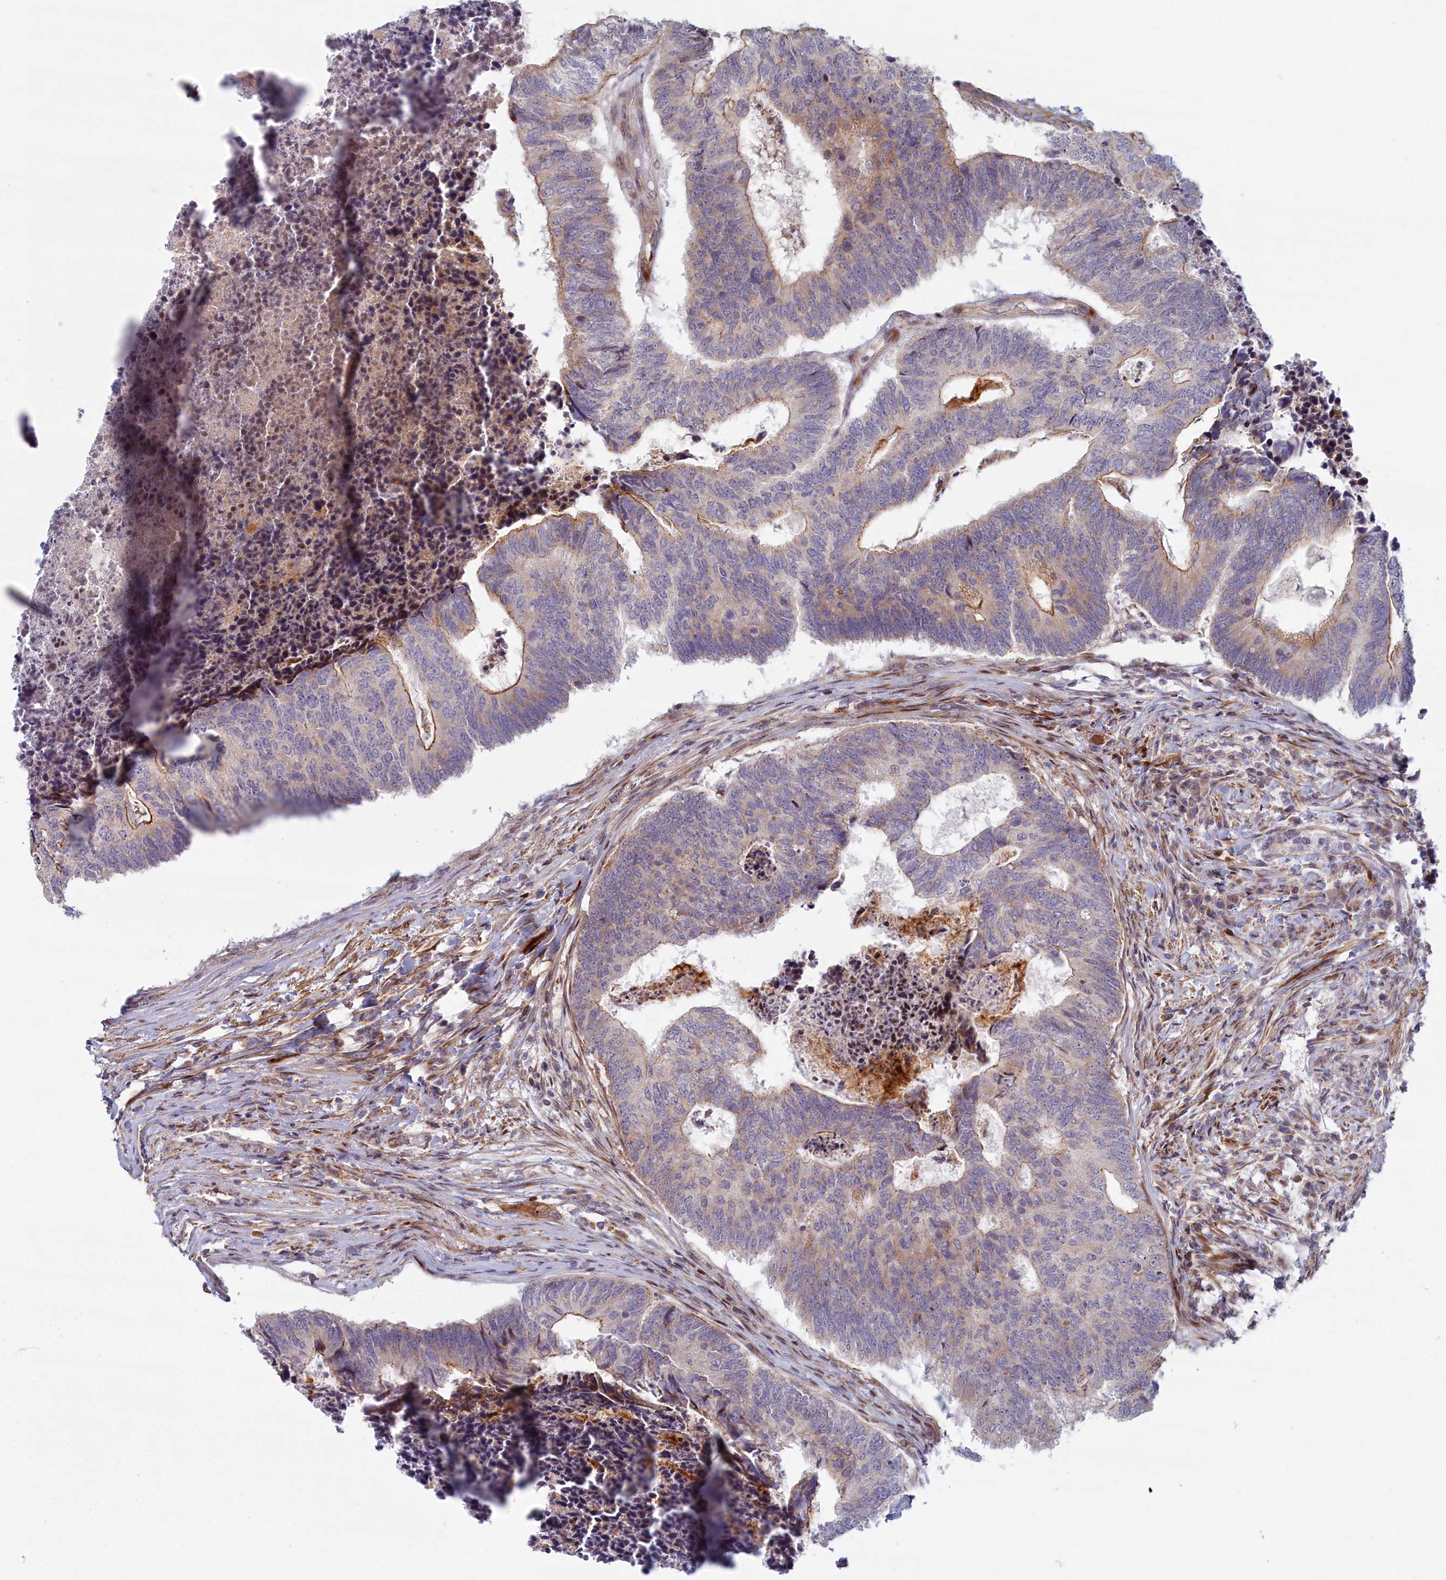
{"staining": {"intensity": "moderate", "quantity": "<25%", "location": "cytoplasmic/membranous"}, "tissue": "colorectal cancer", "cell_type": "Tumor cells", "image_type": "cancer", "snomed": [{"axis": "morphology", "description": "Adenocarcinoma, NOS"}, {"axis": "topography", "description": "Colon"}], "caption": "A brown stain shows moderate cytoplasmic/membranous staining of a protein in colorectal cancer tumor cells.", "gene": "C15orf40", "patient": {"sex": "female", "age": 67}}